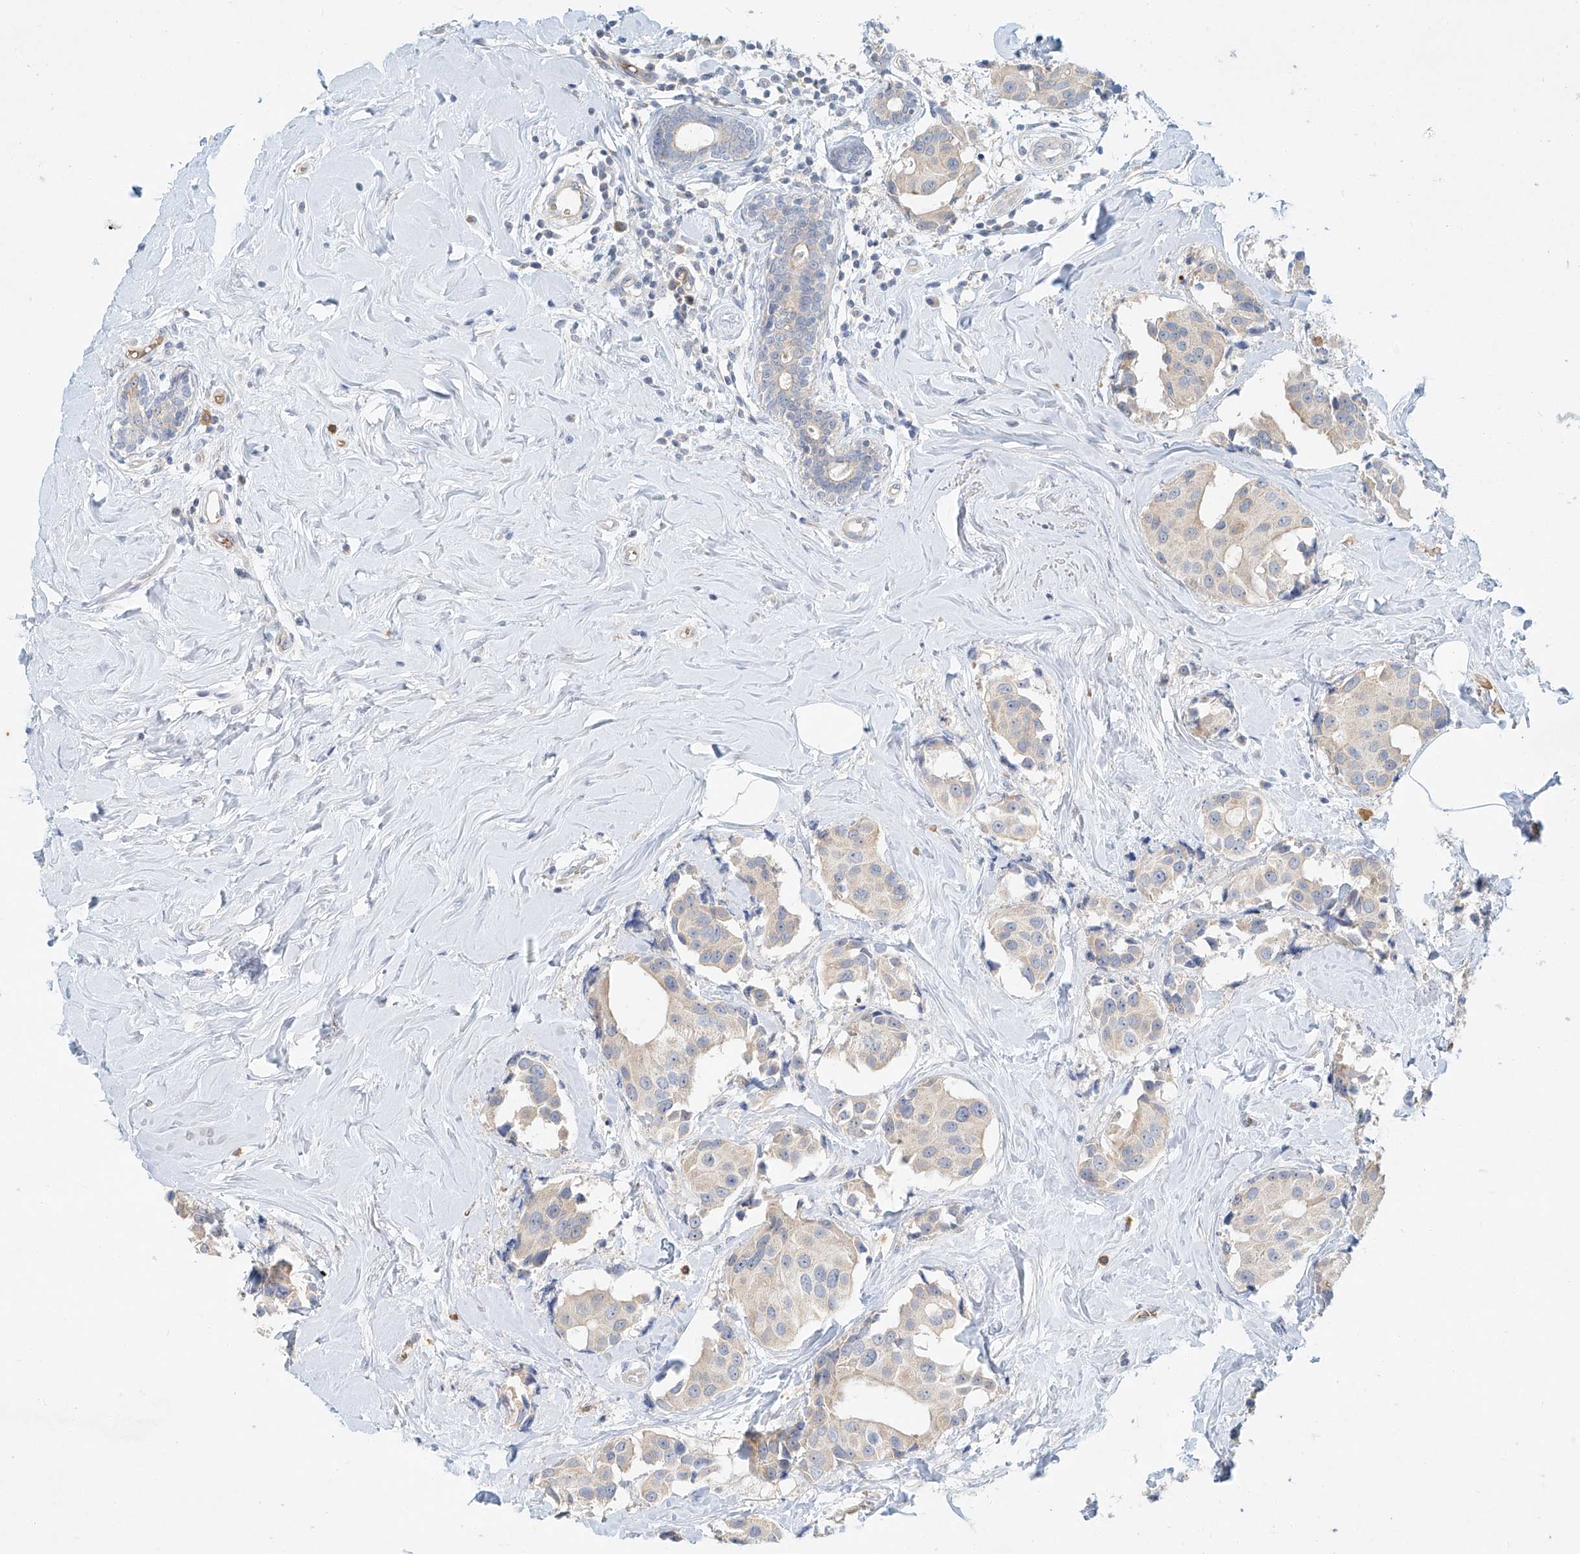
{"staining": {"intensity": "weak", "quantity": "<25%", "location": "cytoplasmic/membranous"}, "tissue": "breast cancer", "cell_type": "Tumor cells", "image_type": "cancer", "snomed": [{"axis": "morphology", "description": "Normal tissue, NOS"}, {"axis": "morphology", "description": "Duct carcinoma"}, {"axis": "topography", "description": "Breast"}], "caption": "This is an immunohistochemistry micrograph of human breast cancer. There is no expression in tumor cells.", "gene": "SYTL3", "patient": {"sex": "female", "age": 39}}